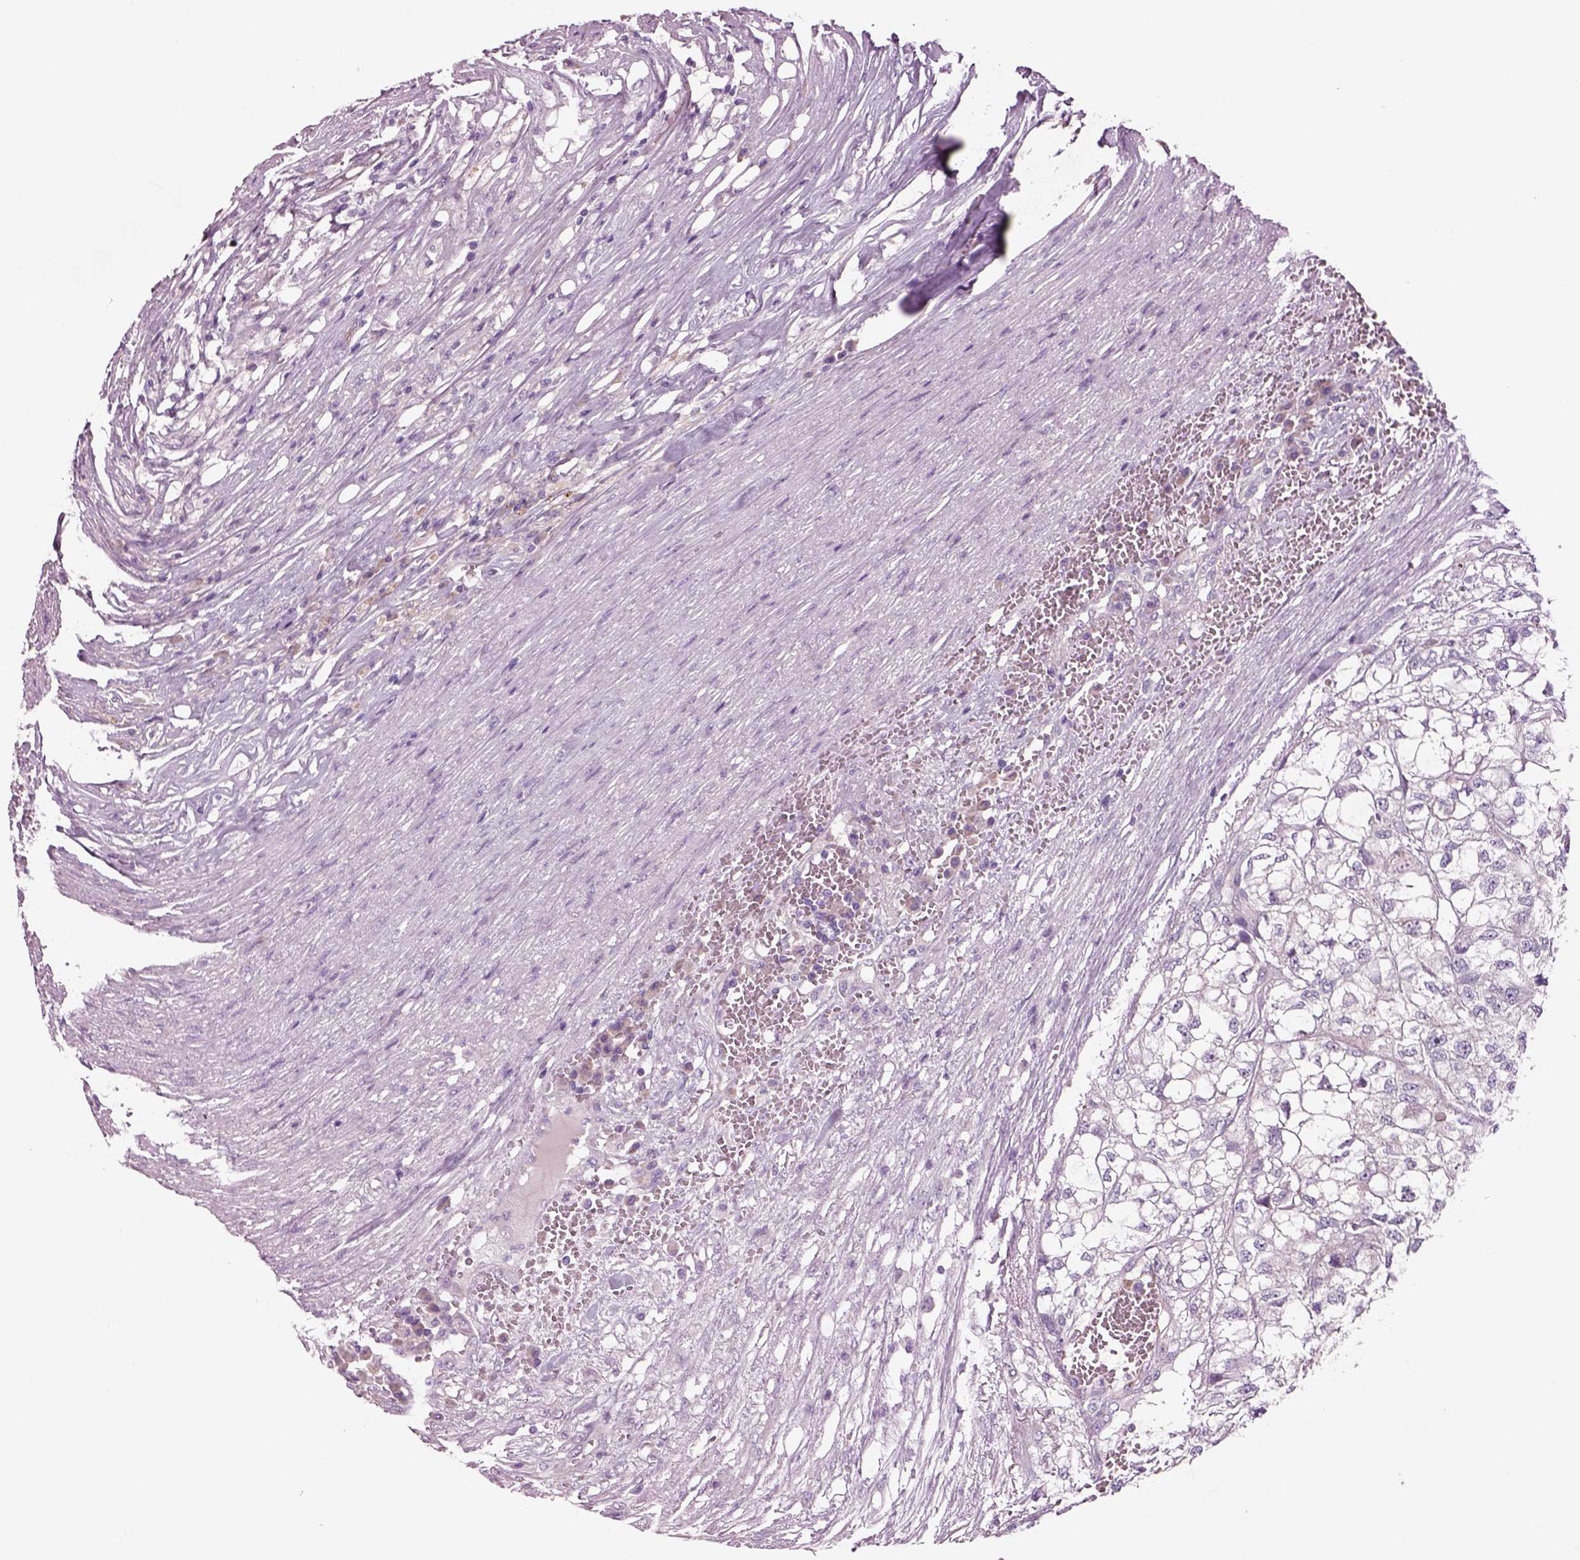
{"staining": {"intensity": "negative", "quantity": "none", "location": "none"}, "tissue": "renal cancer", "cell_type": "Tumor cells", "image_type": "cancer", "snomed": [{"axis": "morphology", "description": "Adenocarcinoma, NOS"}, {"axis": "topography", "description": "Kidney"}], "caption": "Tumor cells are negative for brown protein staining in adenocarcinoma (renal). (Brightfield microscopy of DAB (3,3'-diaminobenzidine) immunohistochemistry at high magnification).", "gene": "PLPP7", "patient": {"sex": "male", "age": 56}}